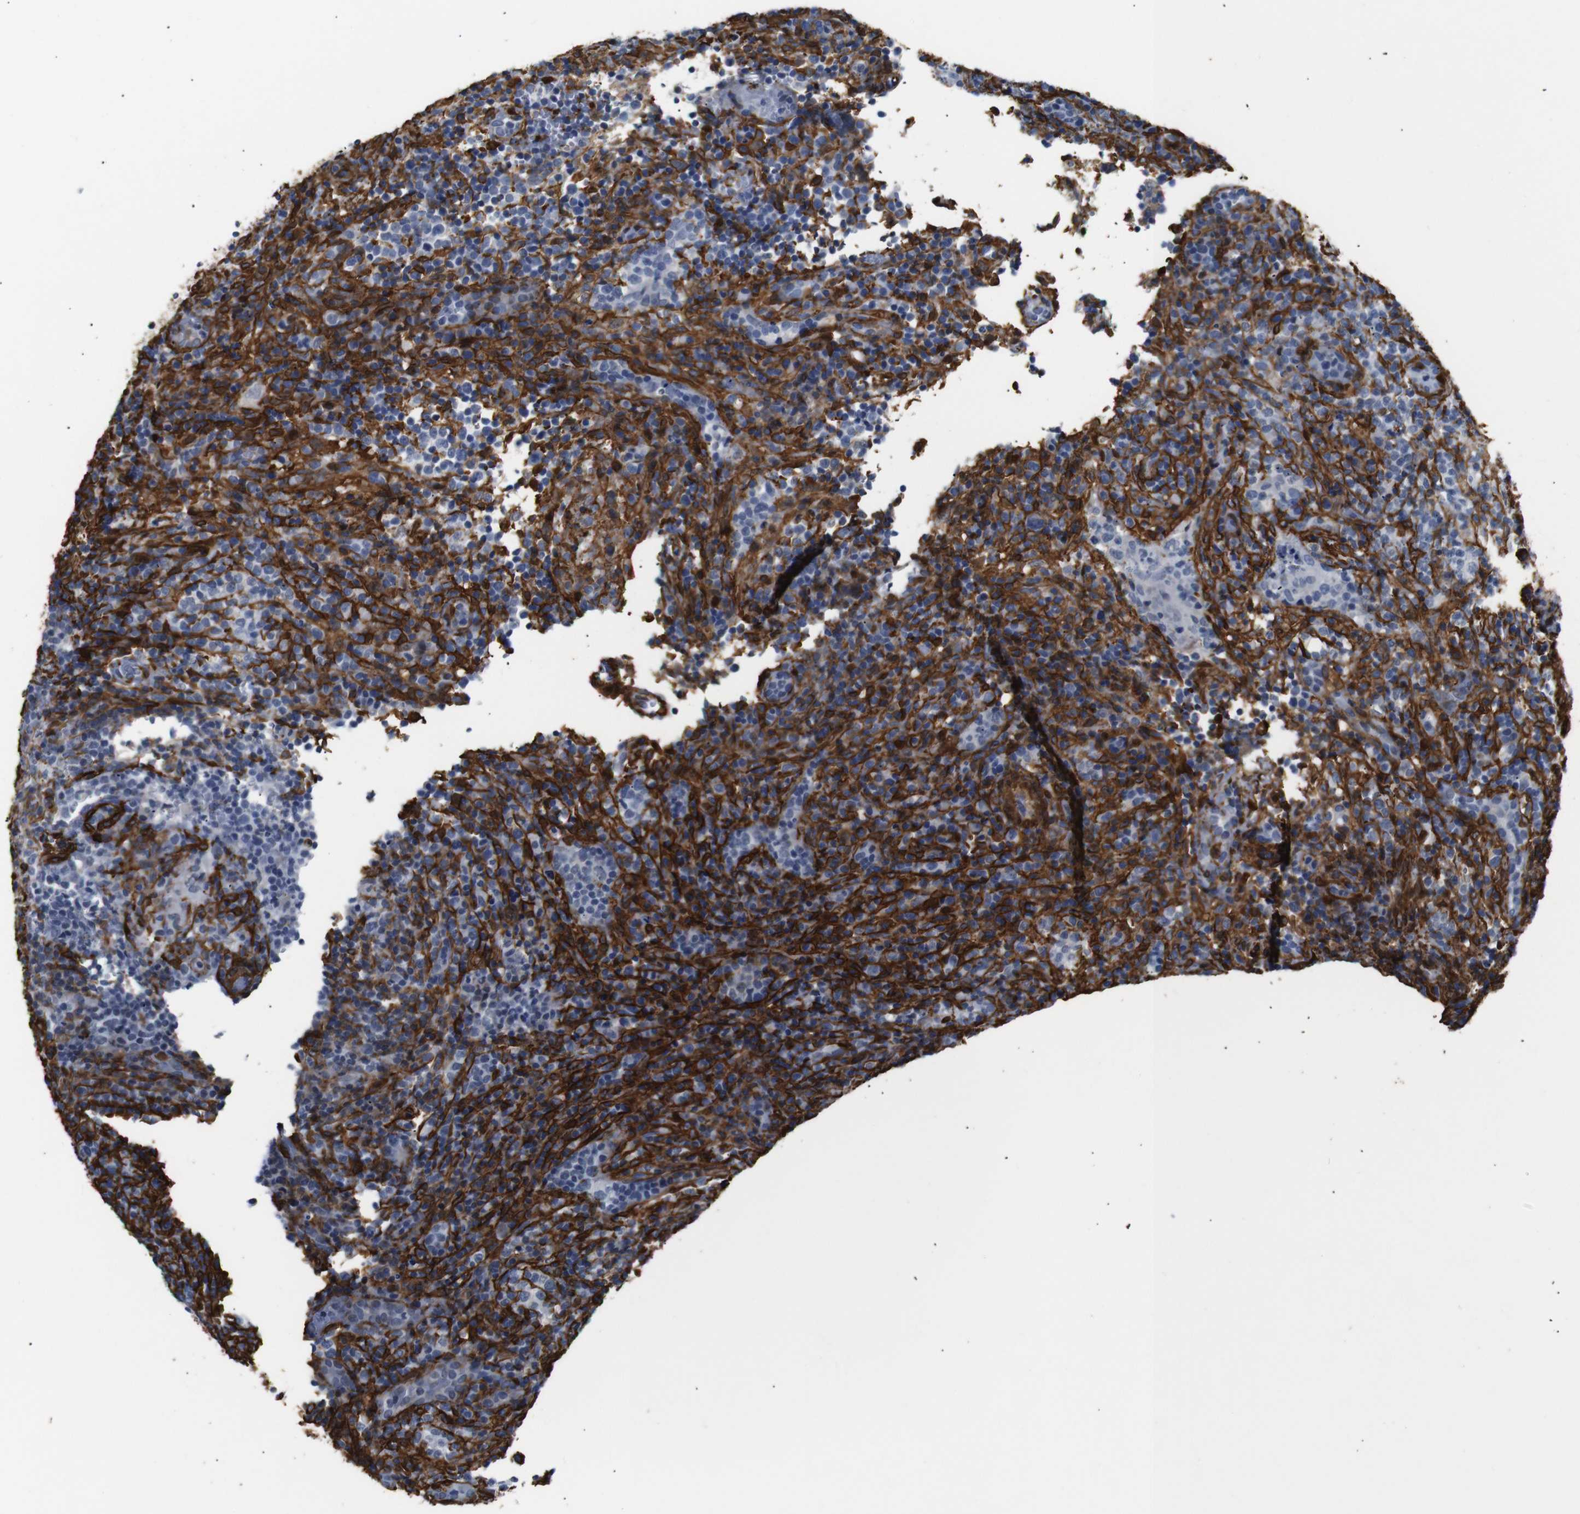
{"staining": {"intensity": "negative", "quantity": "none", "location": "none"}, "tissue": "lymphoma", "cell_type": "Tumor cells", "image_type": "cancer", "snomed": [{"axis": "morphology", "description": "Malignant lymphoma, non-Hodgkin's type, High grade"}, {"axis": "topography", "description": "Lymph node"}], "caption": "Immunohistochemical staining of human high-grade malignant lymphoma, non-Hodgkin's type shows no significant expression in tumor cells.", "gene": "ACTA2", "patient": {"sex": "female", "age": 76}}